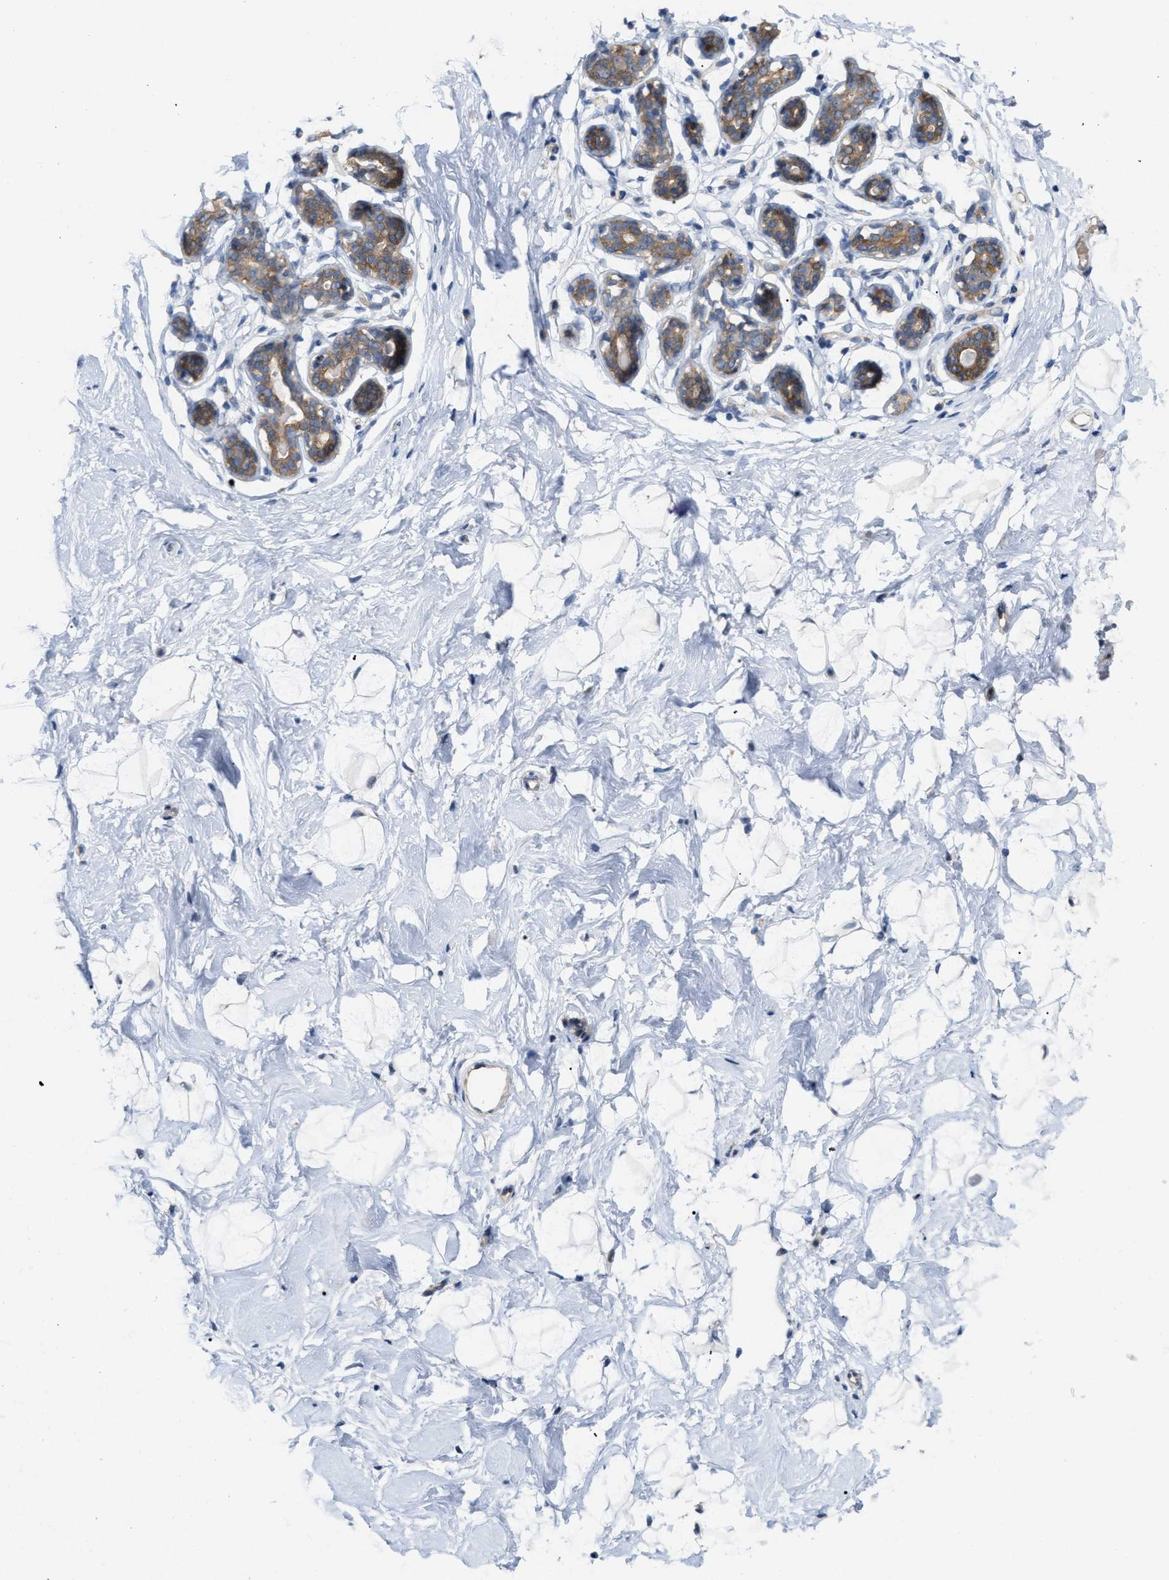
{"staining": {"intensity": "negative", "quantity": "none", "location": "none"}, "tissue": "breast", "cell_type": "Adipocytes", "image_type": "normal", "snomed": [{"axis": "morphology", "description": "Normal tissue, NOS"}, {"axis": "topography", "description": "Breast"}], "caption": "Breast was stained to show a protein in brown. There is no significant staining in adipocytes. The staining was performed using DAB to visualize the protein expression in brown, while the nuclei were stained in blue with hematoxylin (Magnification: 20x).", "gene": "CSNK1A1", "patient": {"sex": "female", "age": 23}}